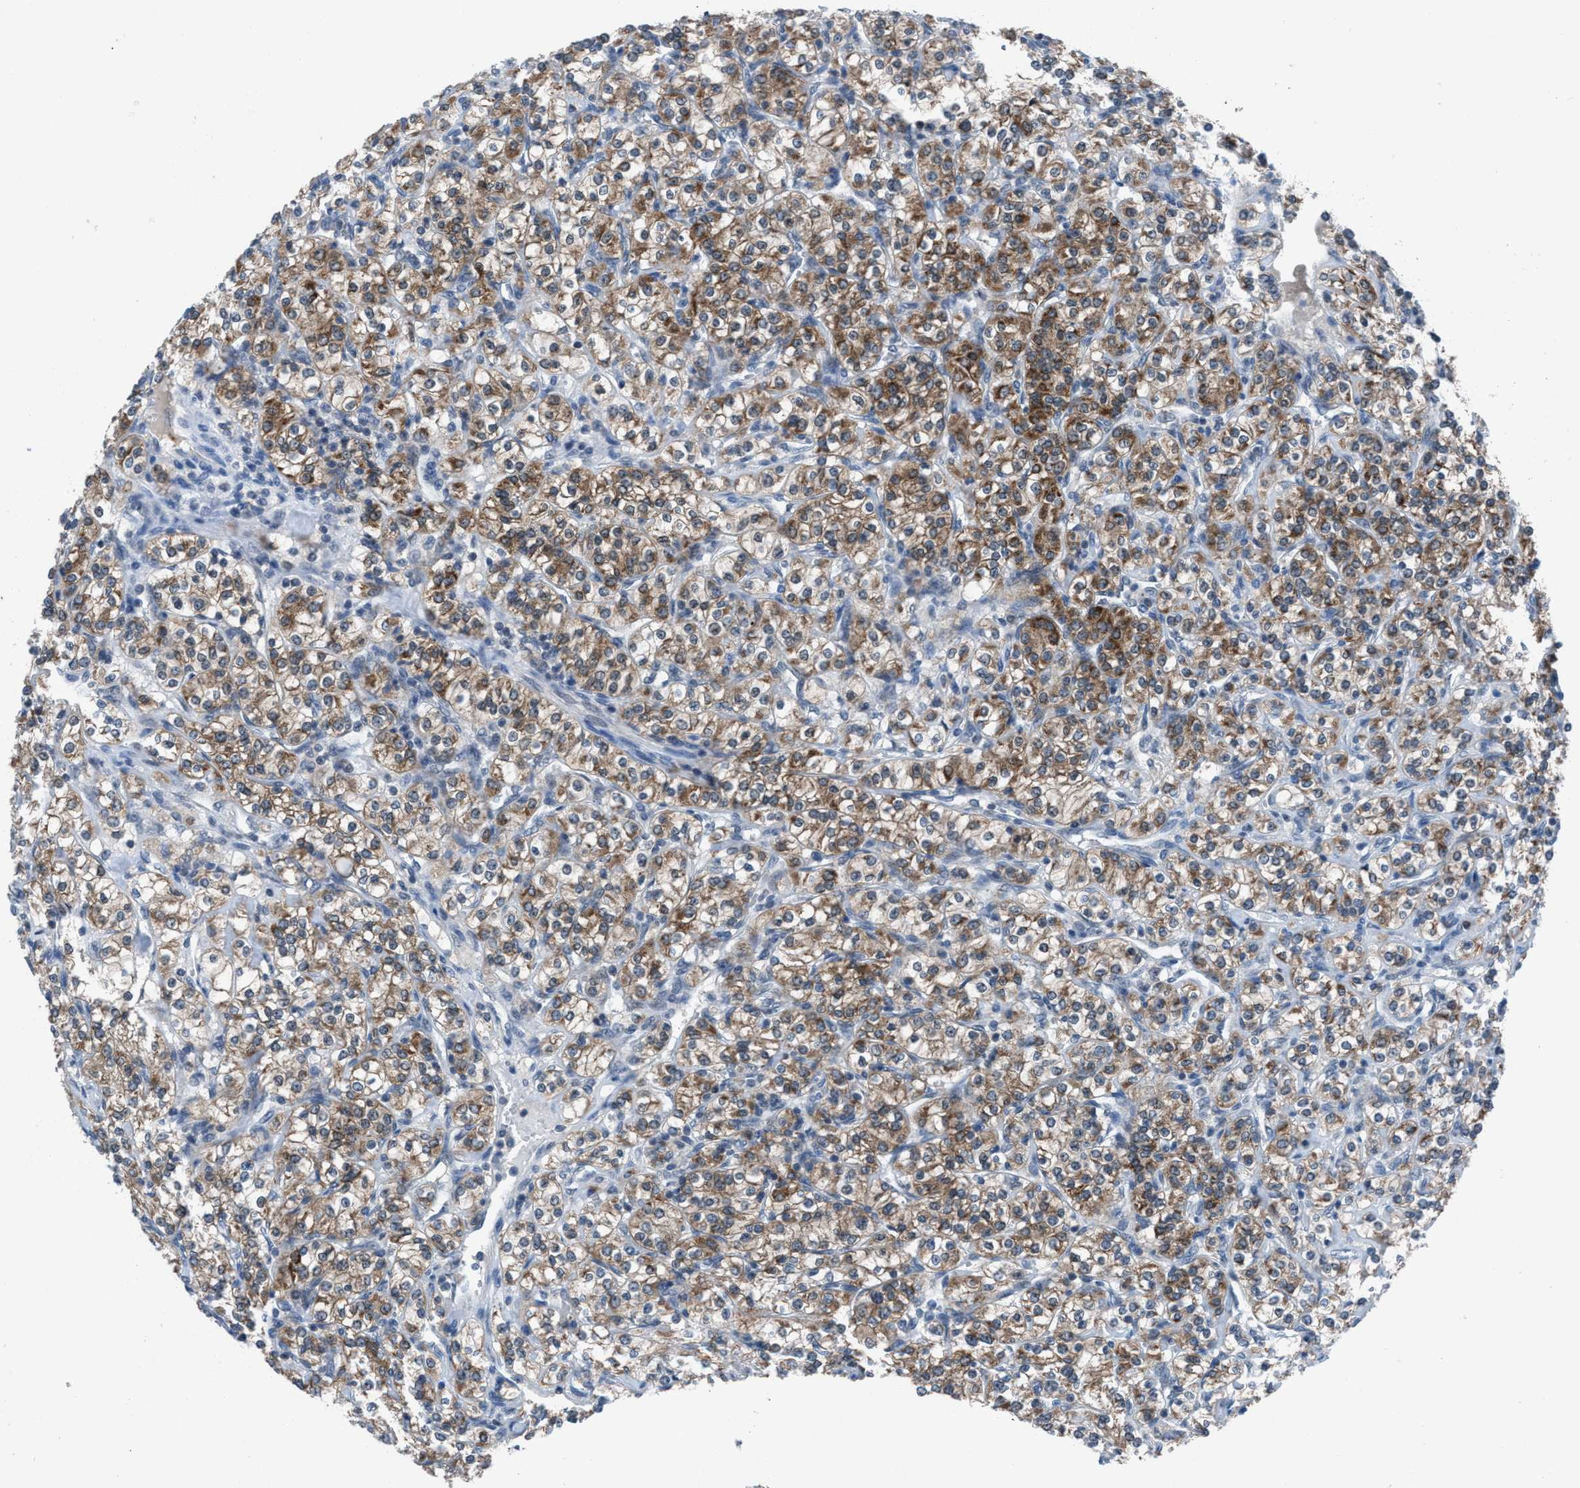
{"staining": {"intensity": "moderate", "quantity": ">75%", "location": "cytoplasmic/membranous"}, "tissue": "renal cancer", "cell_type": "Tumor cells", "image_type": "cancer", "snomed": [{"axis": "morphology", "description": "Adenocarcinoma, NOS"}, {"axis": "topography", "description": "Kidney"}], "caption": "Protein staining of adenocarcinoma (renal) tissue shows moderate cytoplasmic/membranous positivity in approximately >75% of tumor cells.", "gene": "ANAPC11", "patient": {"sex": "male", "age": 77}}